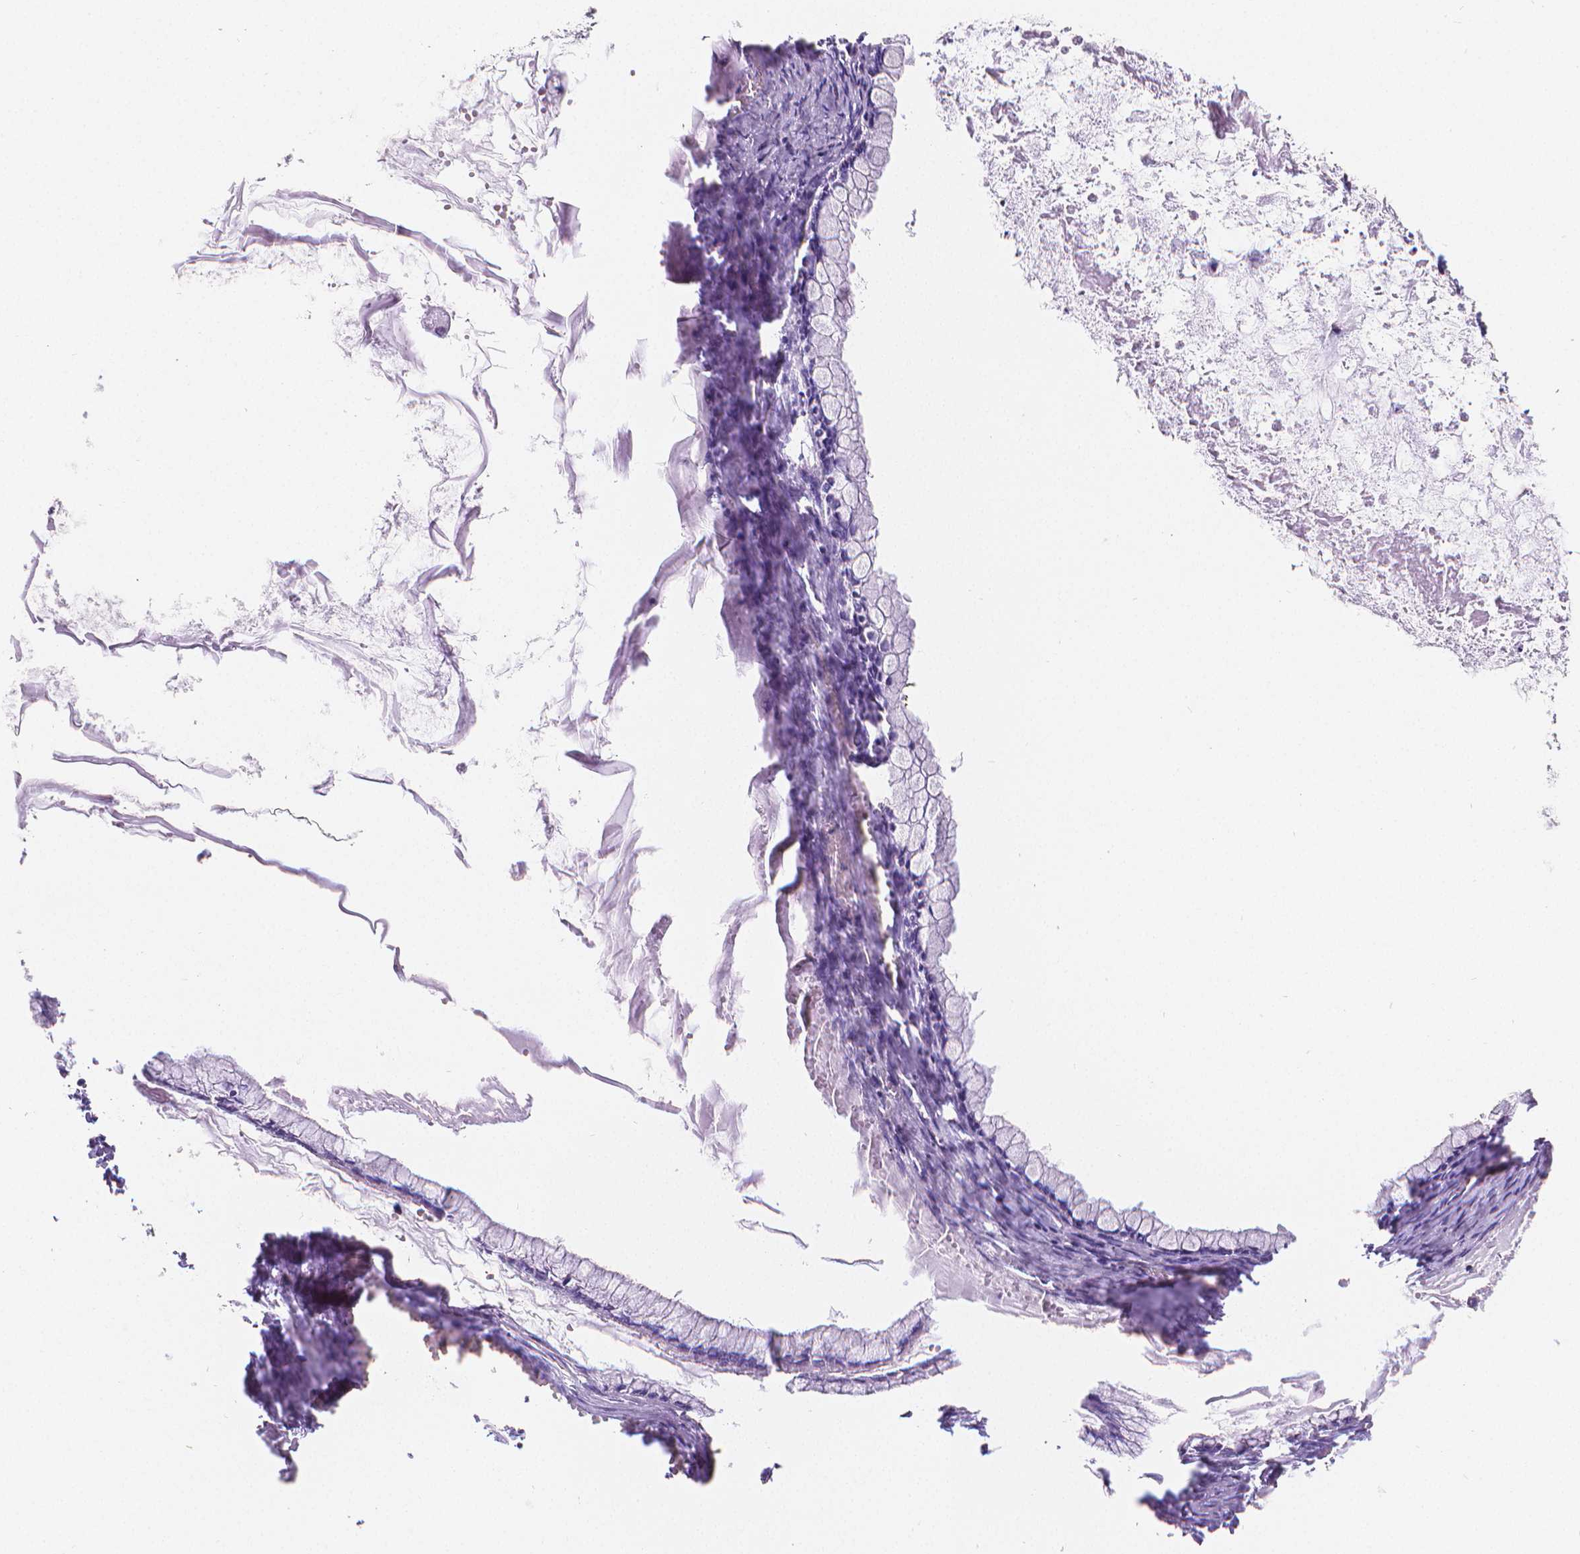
{"staining": {"intensity": "negative", "quantity": "none", "location": "none"}, "tissue": "ovarian cancer", "cell_type": "Tumor cells", "image_type": "cancer", "snomed": [{"axis": "morphology", "description": "Cystadenocarcinoma, mucinous, NOS"}, {"axis": "topography", "description": "Ovary"}], "caption": "Immunohistochemical staining of ovarian cancer exhibits no significant staining in tumor cells.", "gene": "MEF2C", "patient": {"sex": "female", "age": 67}}